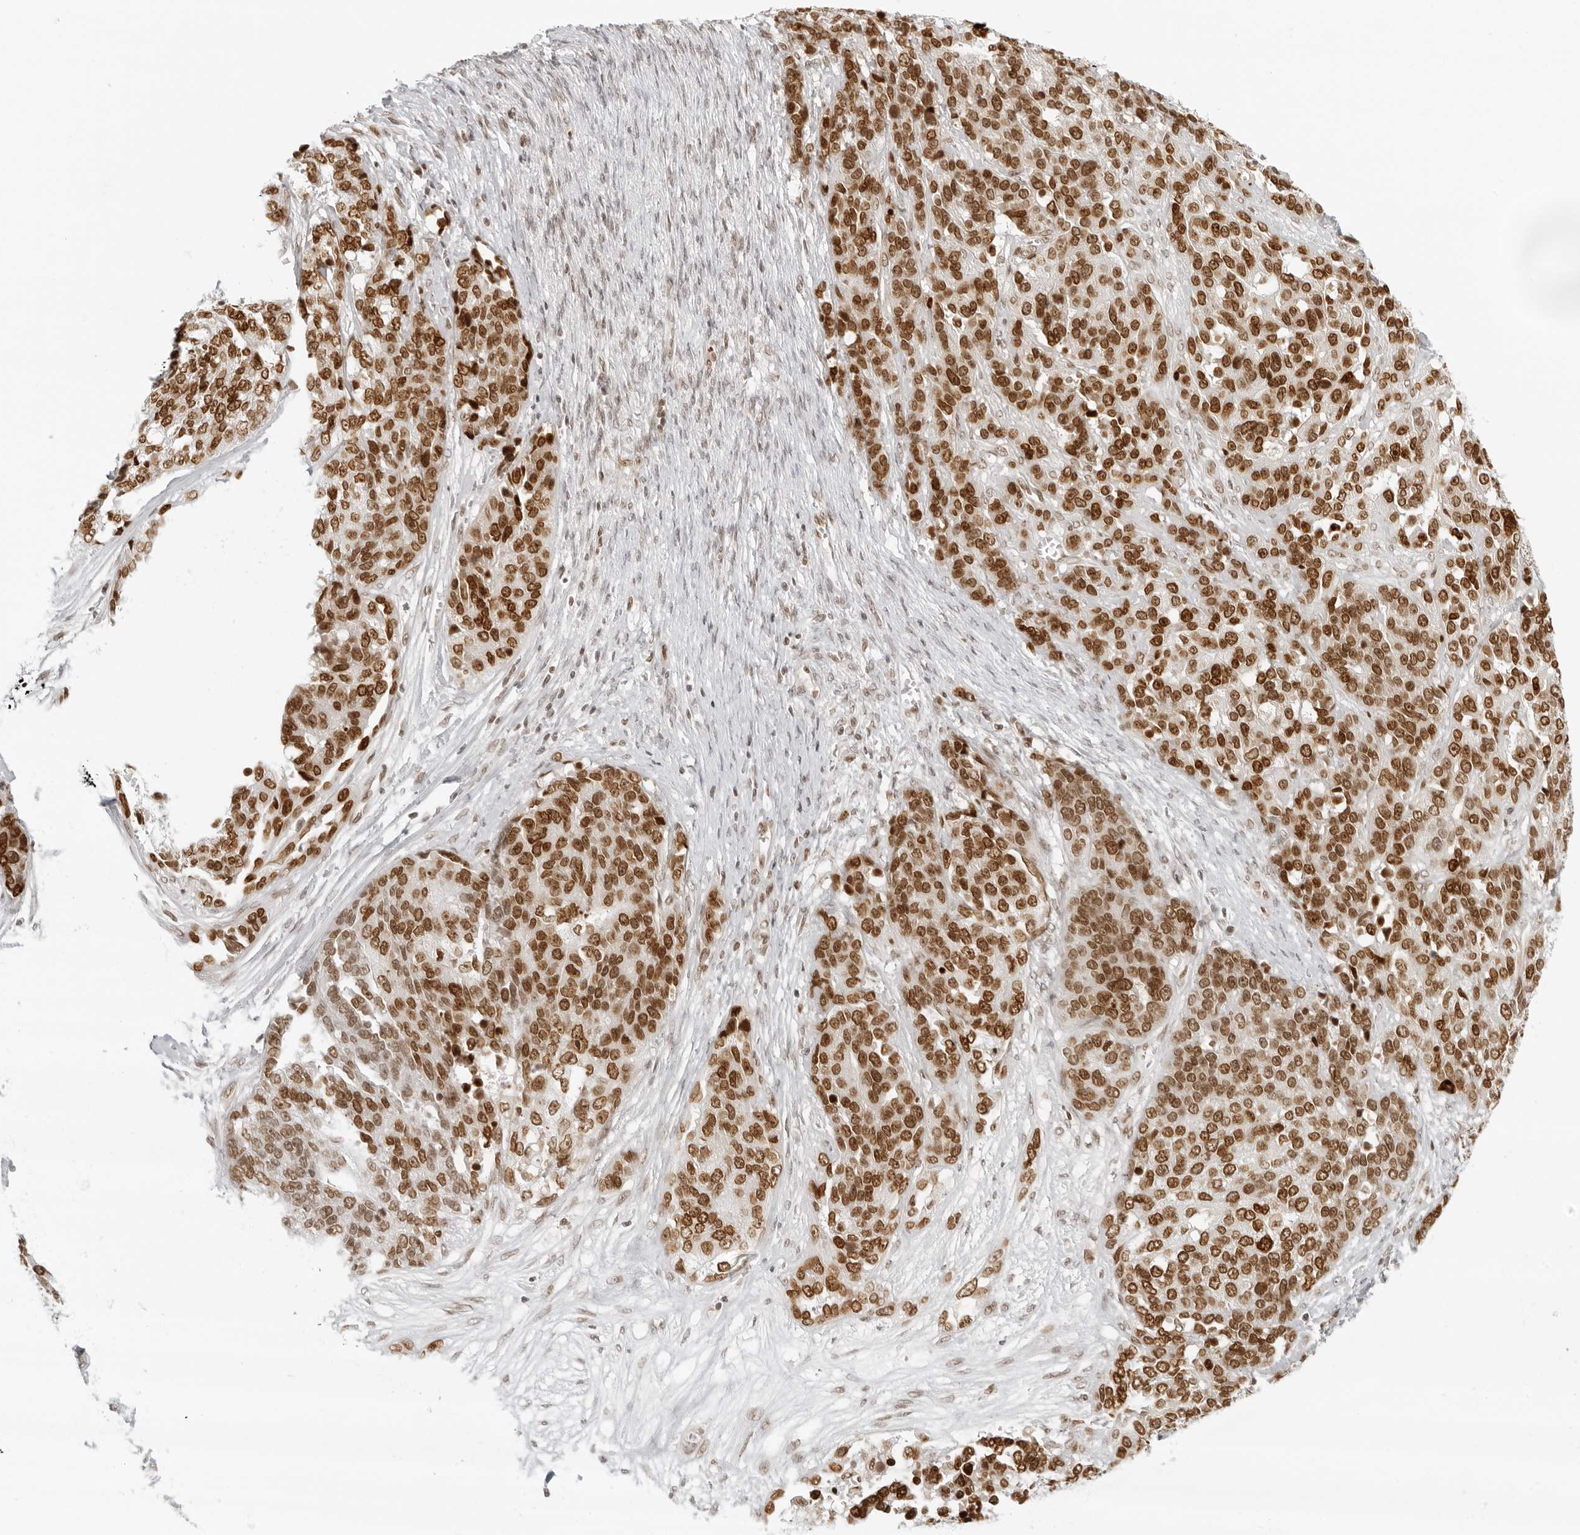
{"staining": {"intensity": "moderate", "quantity": ">75%", "location": "nuclear"}, "tissue": "ovarian cancer", "cell_type": "Tumor cells", "image_type": "cancer", "snomed": [{"axis": "morphology", "description": "Cystadenocarcinoma, serous, NOS"}, {"axis": "topography", "description": "Ovary"}], "caption": "Human serous cystadenocarcinoma (ovarian) stained with a brown dye shows moderate nuclear positive positivity in about >75% of tumor cells.", "gene": "RCC1", "patient": {"sex": "female", "age": 44}}